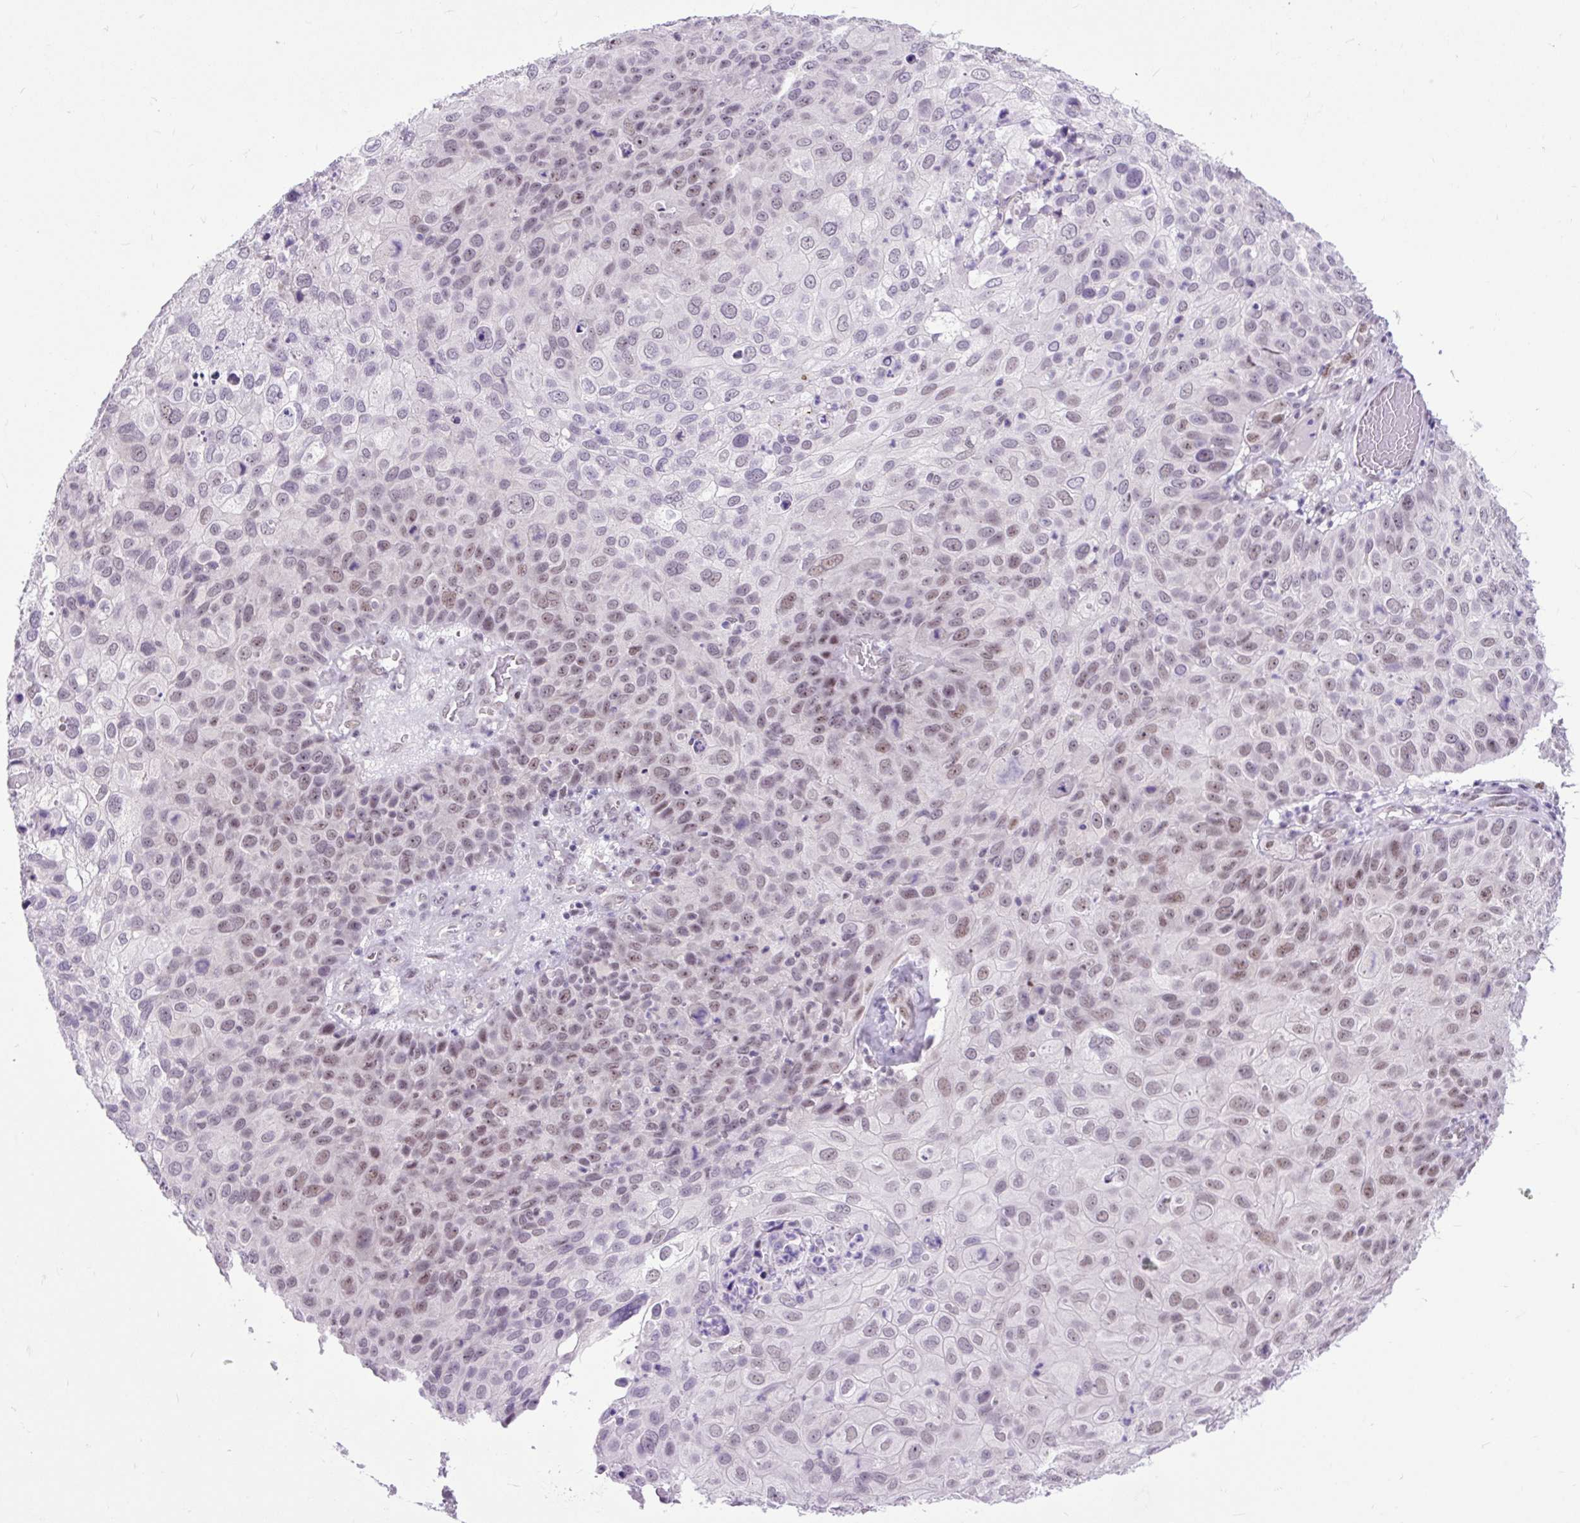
{"staining": {"intensity": "weak", "quantity": "25%-75%", "location": "nuclear"}, "tissue": "skin cancer", "cell_type": "Tumor cells", "image_type": "cancer", "snomed": [{"axis": "morphology", "description": "Squamous cell carcinoma, NOS"}, {"axis": "topography", "description": "Skin"}], "caption": "Immunohistochemistry photomicrograph of neoplastic tissue: skin cancer (squamous cell carcinoma) stained using immunohistochemistry (IHC) demonstrates low levels of weak protein expression localized specifically in the nuclear of tumor cells, appearing as a nuclear brown color.", "gene": "CLK2", "patient": {"sex": "male", "age": 87}}